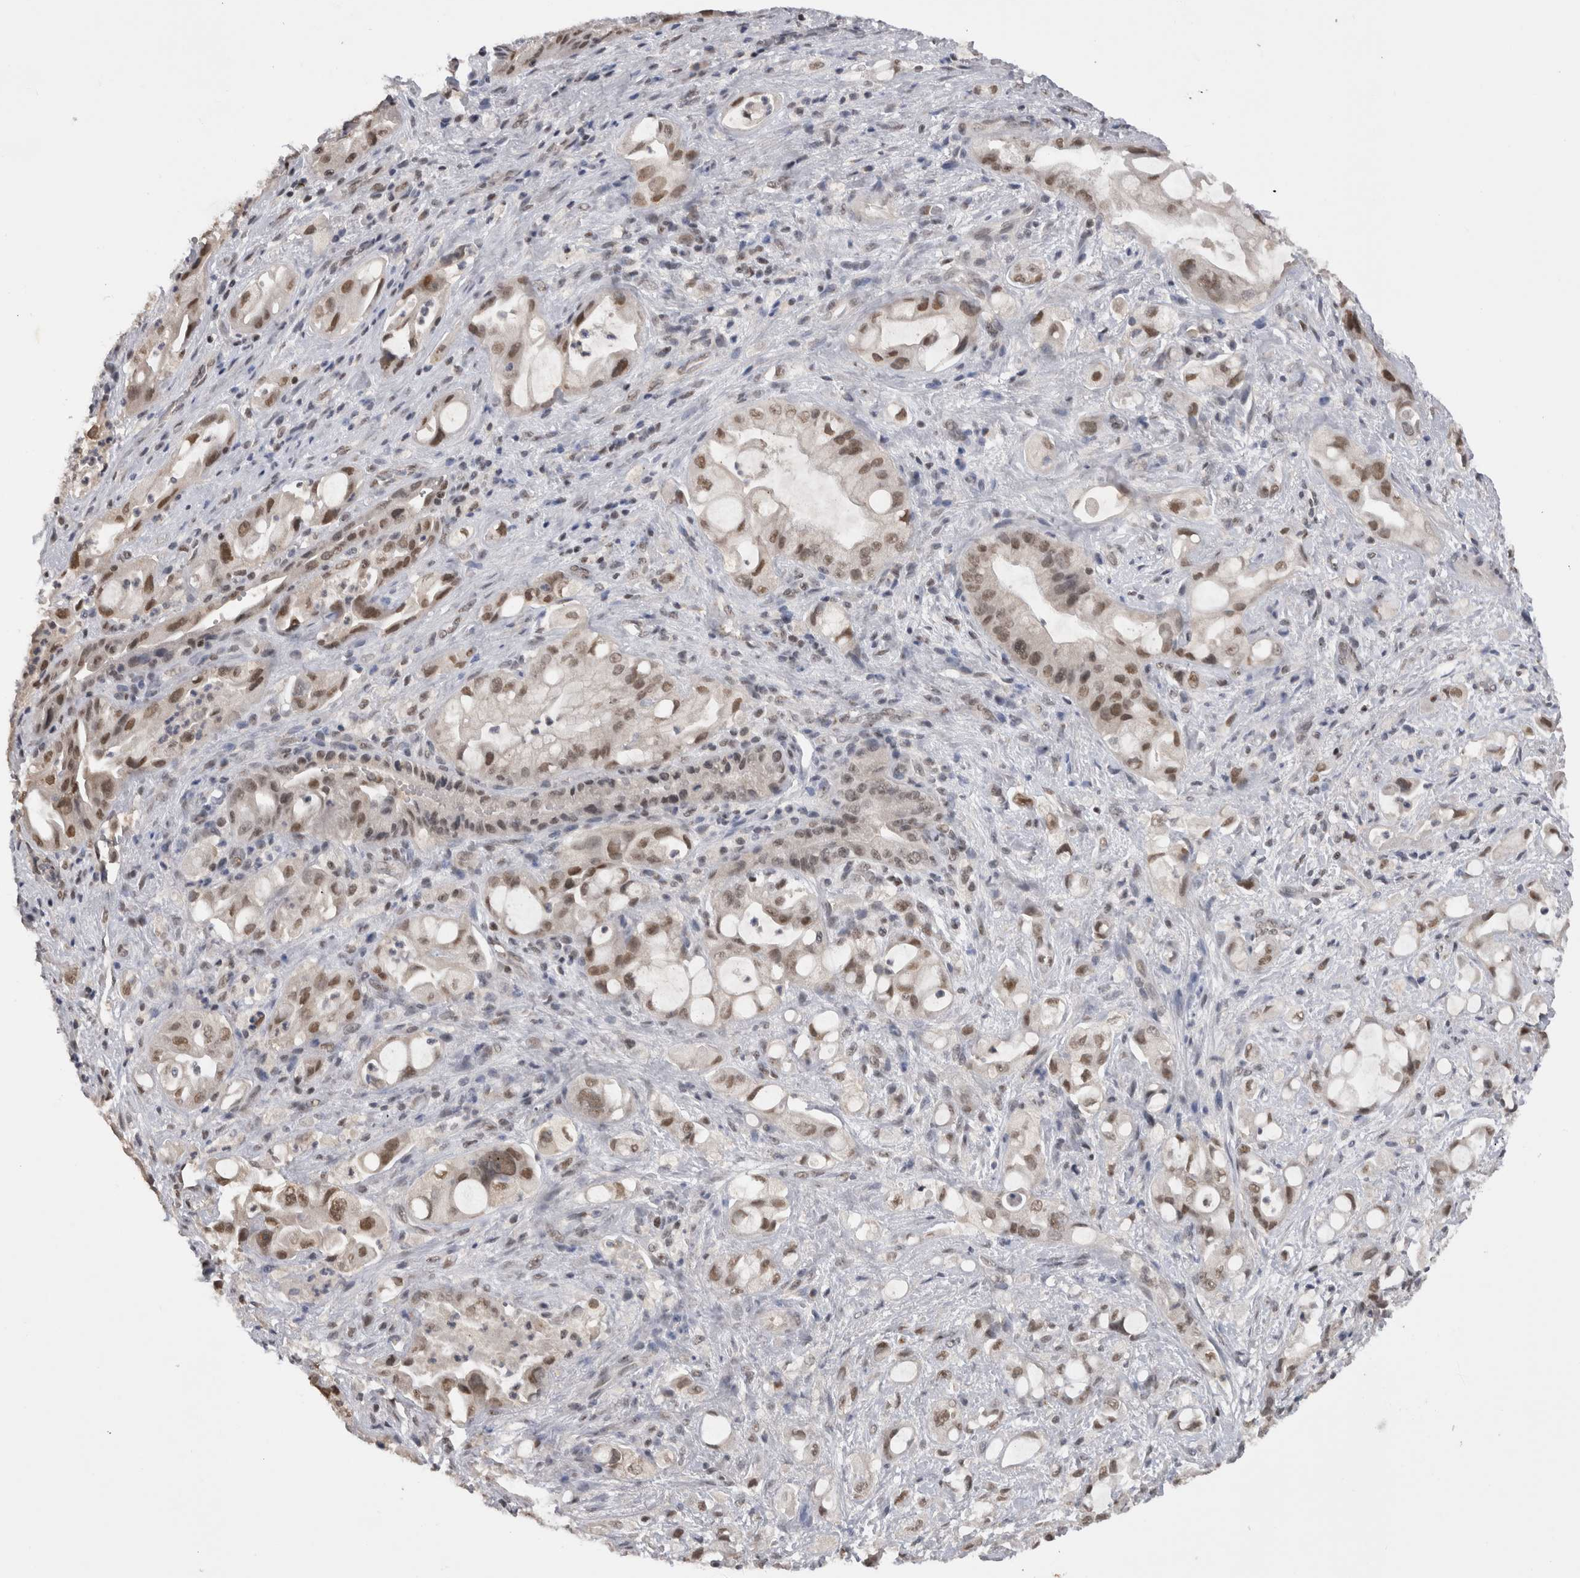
{"staining": {"intensity": "moderate", "quantity": ">75%", "location": "nuclear"}, "tissue": "pancreatic cancer", "cell_type": "Tumor cells", "image_type": "cancer", "snomed": [{"axis": "morphology", "description": "Adenocarcinoma, NOS"}, {"axis": "topography", "description": "Pancreas"}], "caption": "Pancreatic cancer (adenocarcinoma) tissue exhibits moderate nuclear staining in approximately >75% of tumor cells, visualized by immunohistochemistry.", "gene": "DAXX", "patient": {"sex": "male", "age": 79}}